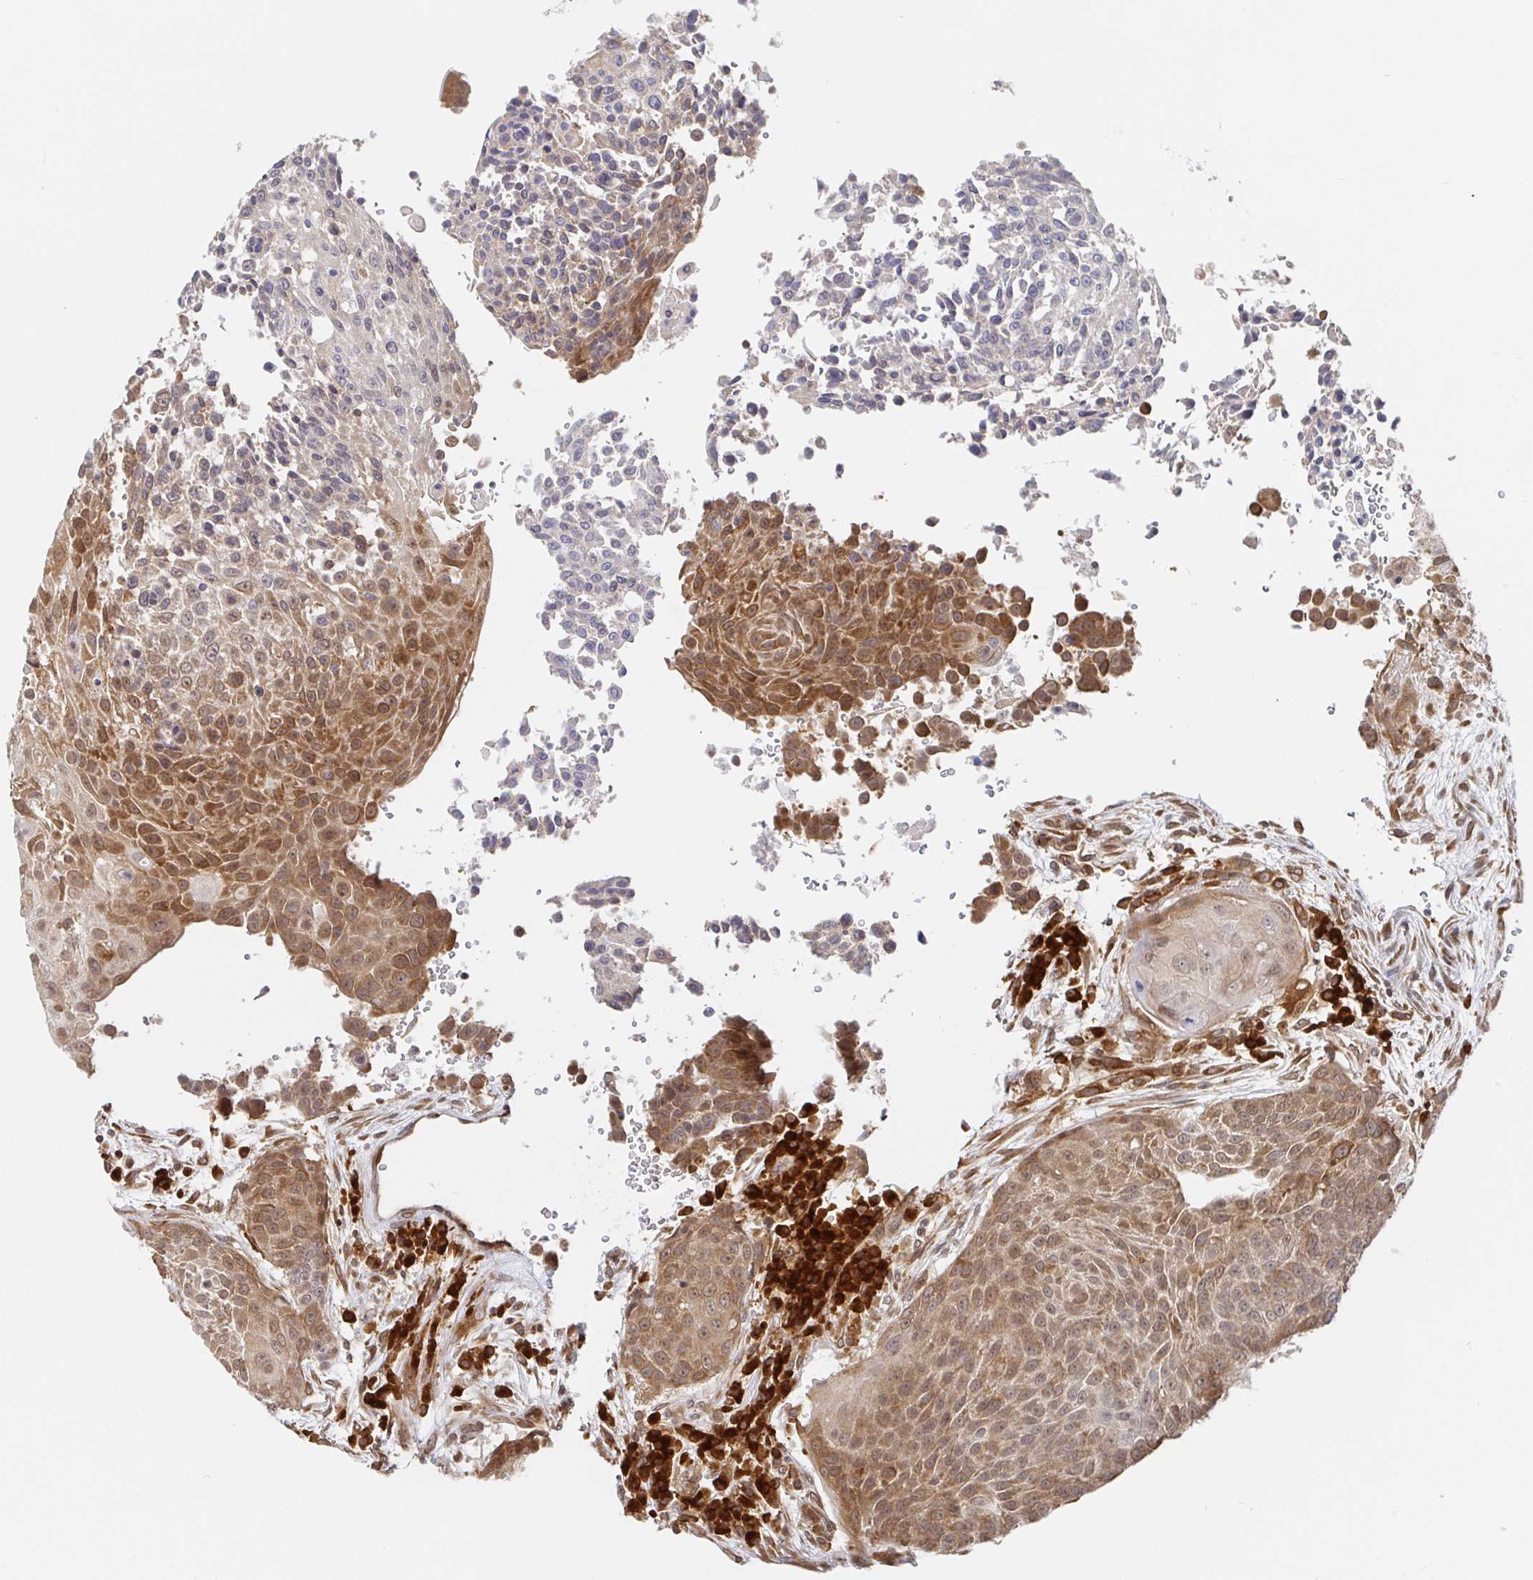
{"staining": {"intensity": "moderate", "quantity": "25%-75%", "location": "cytoplasmic/membranous,nuclear"}, "tissue": "urothelial cancer", "cell_type": "Tumor cells", "image_type": "cancer", "snomed": [{"axis": "morphology", "description": "Urothelial carcinoma, High grade"}, {"axis": "topography", "description": "Urinary bladder"}], "caption": "Human urothelial carcinoma (high-grade) stained with a brown dye shows moderate cytoplasmic/membranous and nuclear positive expression in about 25%-75% of tumor cells.", "gene": "ALG1", "patient": {"sex": "female", "age": 63}}